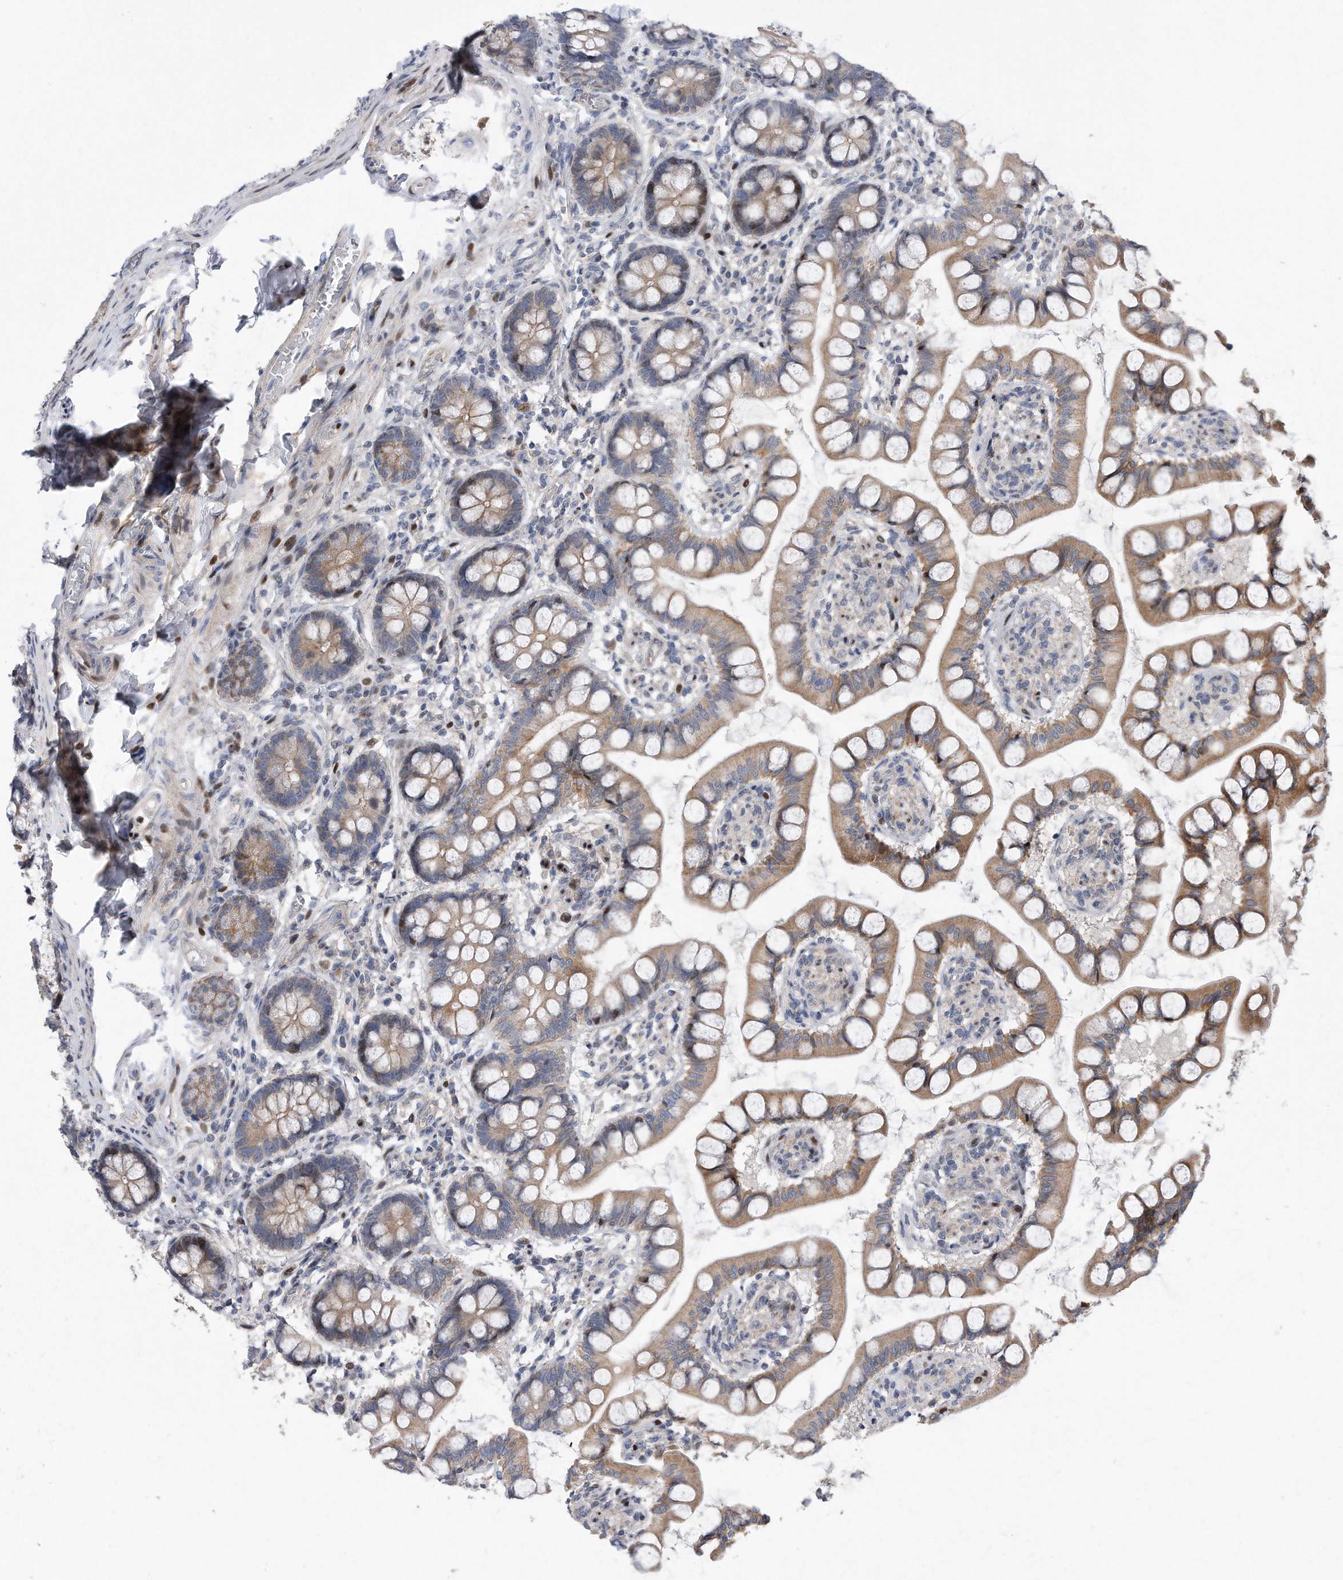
{"staining": {"intensity": "weak", "quantity": ">75%", "location": "cytoplasmic/membranous"}, "tissue": "small intestine", "cell_type": "Glandular cells", "image_type": "normal", "snomed": [{"axis": "morphology", "description": "Normal tissue, NOS"}, {"axis": "topography", "description": "Small intestine"}], "caption": "The image shows immunohistochemical staining of normal small intestine. There is weak cytoplasmic/membranous staining is present in approximately >75% of glandular cells.", "gene": "CDH12", "patient": {"sex": "male", "age": 52}}